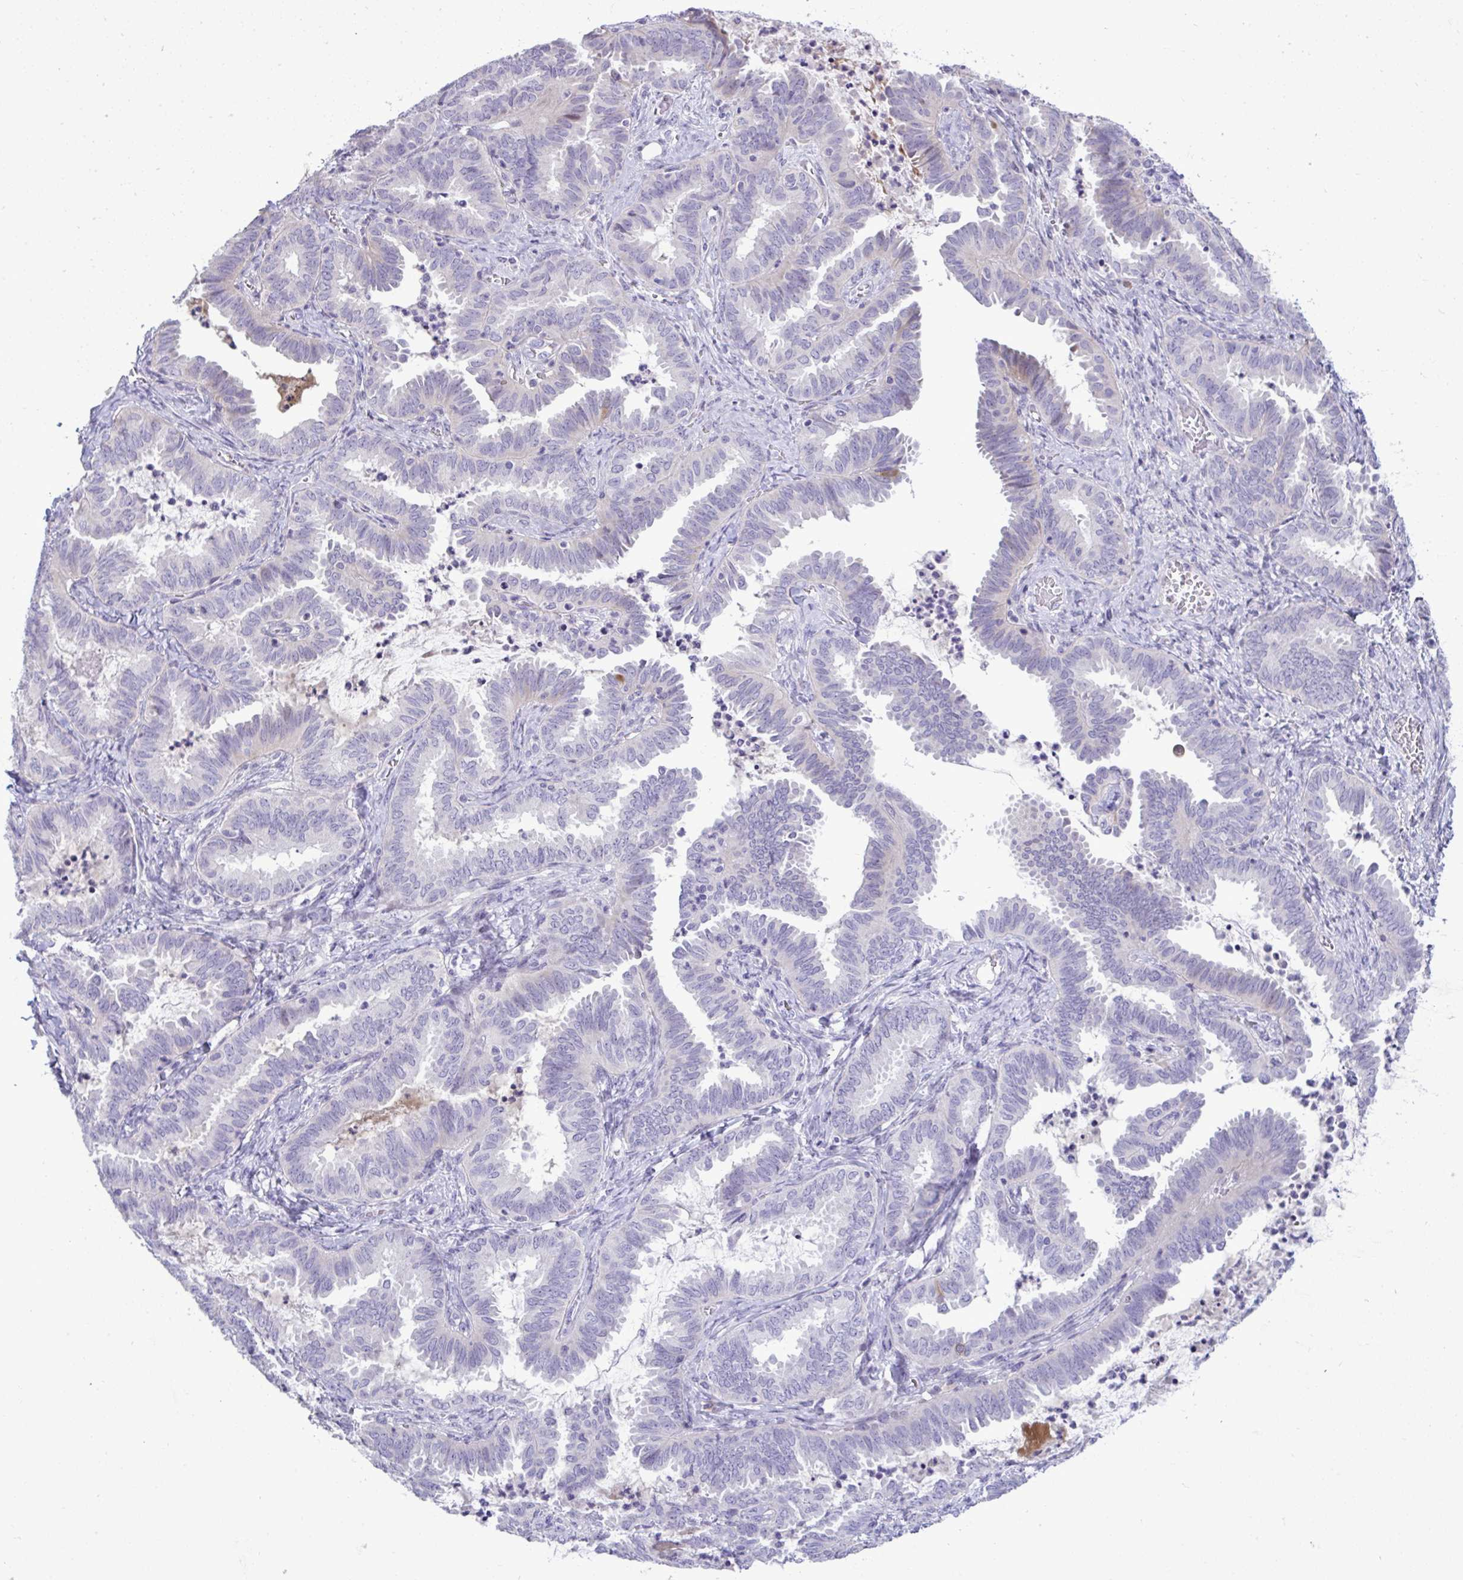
{"staining": {"intensity": "negative", "quantity": "none", "location": "none"}, "tissue": "ovarian cancer", "cell_type": "Tumor cells", "image_type": "cancer", "snomed": [{"axis": "morphology", "description": "Carcinoma, endometroid"}, {"axis": "topography", "description": "Ovary"}], "caption": "High magnification brightfield microscopy of ovarian endometroid carcinoma stained with DAB (3,3'-diaminobenzidine) (brown) and counterstained with hematoxylin (blue): tumor cells show no significant staining.", "gene": "SPAG1", "patient": {"sex": "female", "age": 70}}